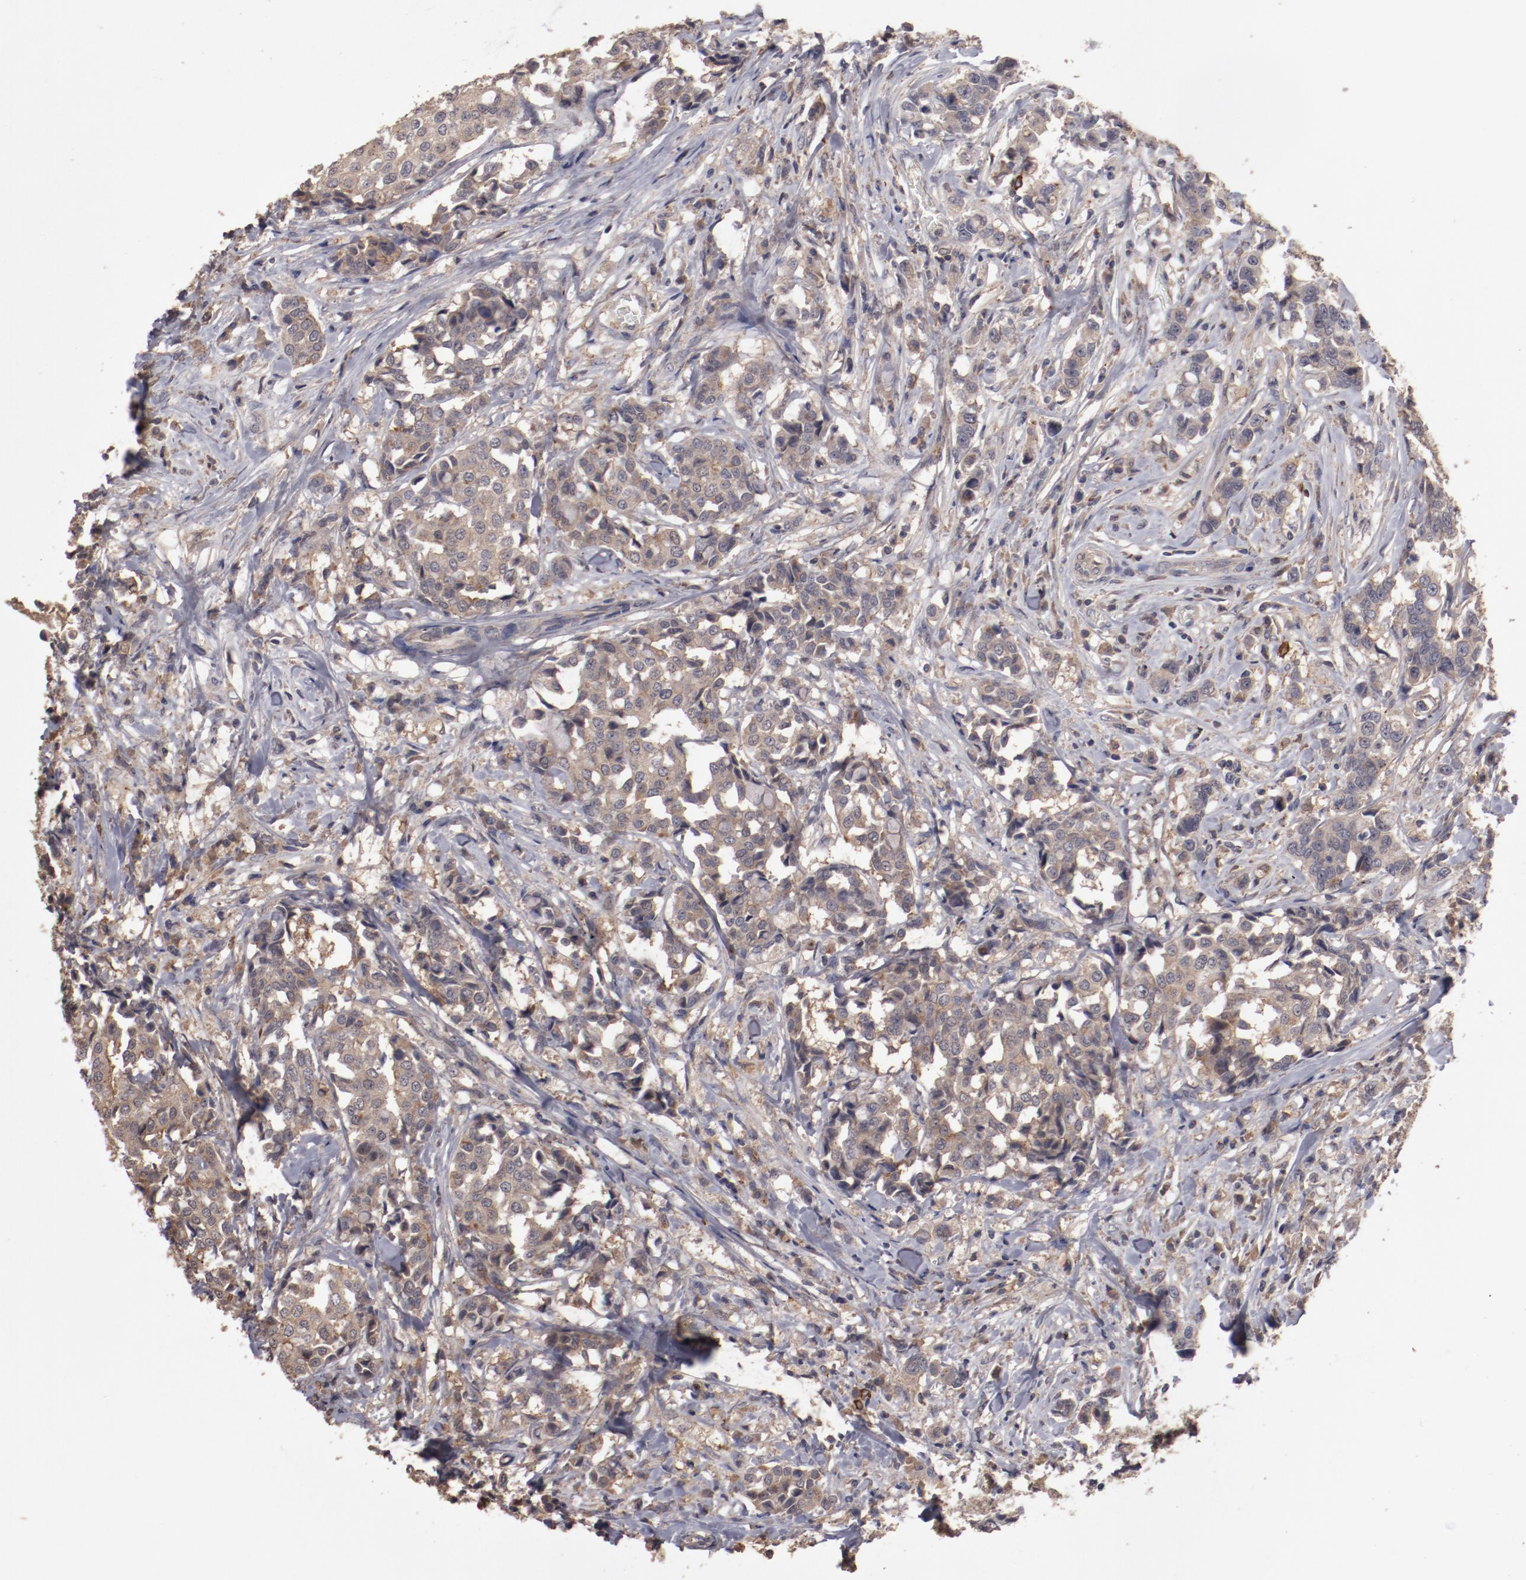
{"staining": {"intensity": "moderate", "quantity": ">75%", "location": "cytoplasmic/membranous"}, "tissue": "breast cancer", "cell_type": "Tumor cells", "image_type": "cancer", "snomed": [{"axis": "morphology", "description": "Duct carcinoma"}, {"axis": "topography", "description": "Breast"}], "caption": "Breast intraductal carcinoma stained with DAB immunohistochemistry shows medium levels of moderate cytoplasmic/membranous positivity in approximately >75% of tumor cells.", "gene": "LRRC75B", "patient": {"sex": "female", "age": 27}}